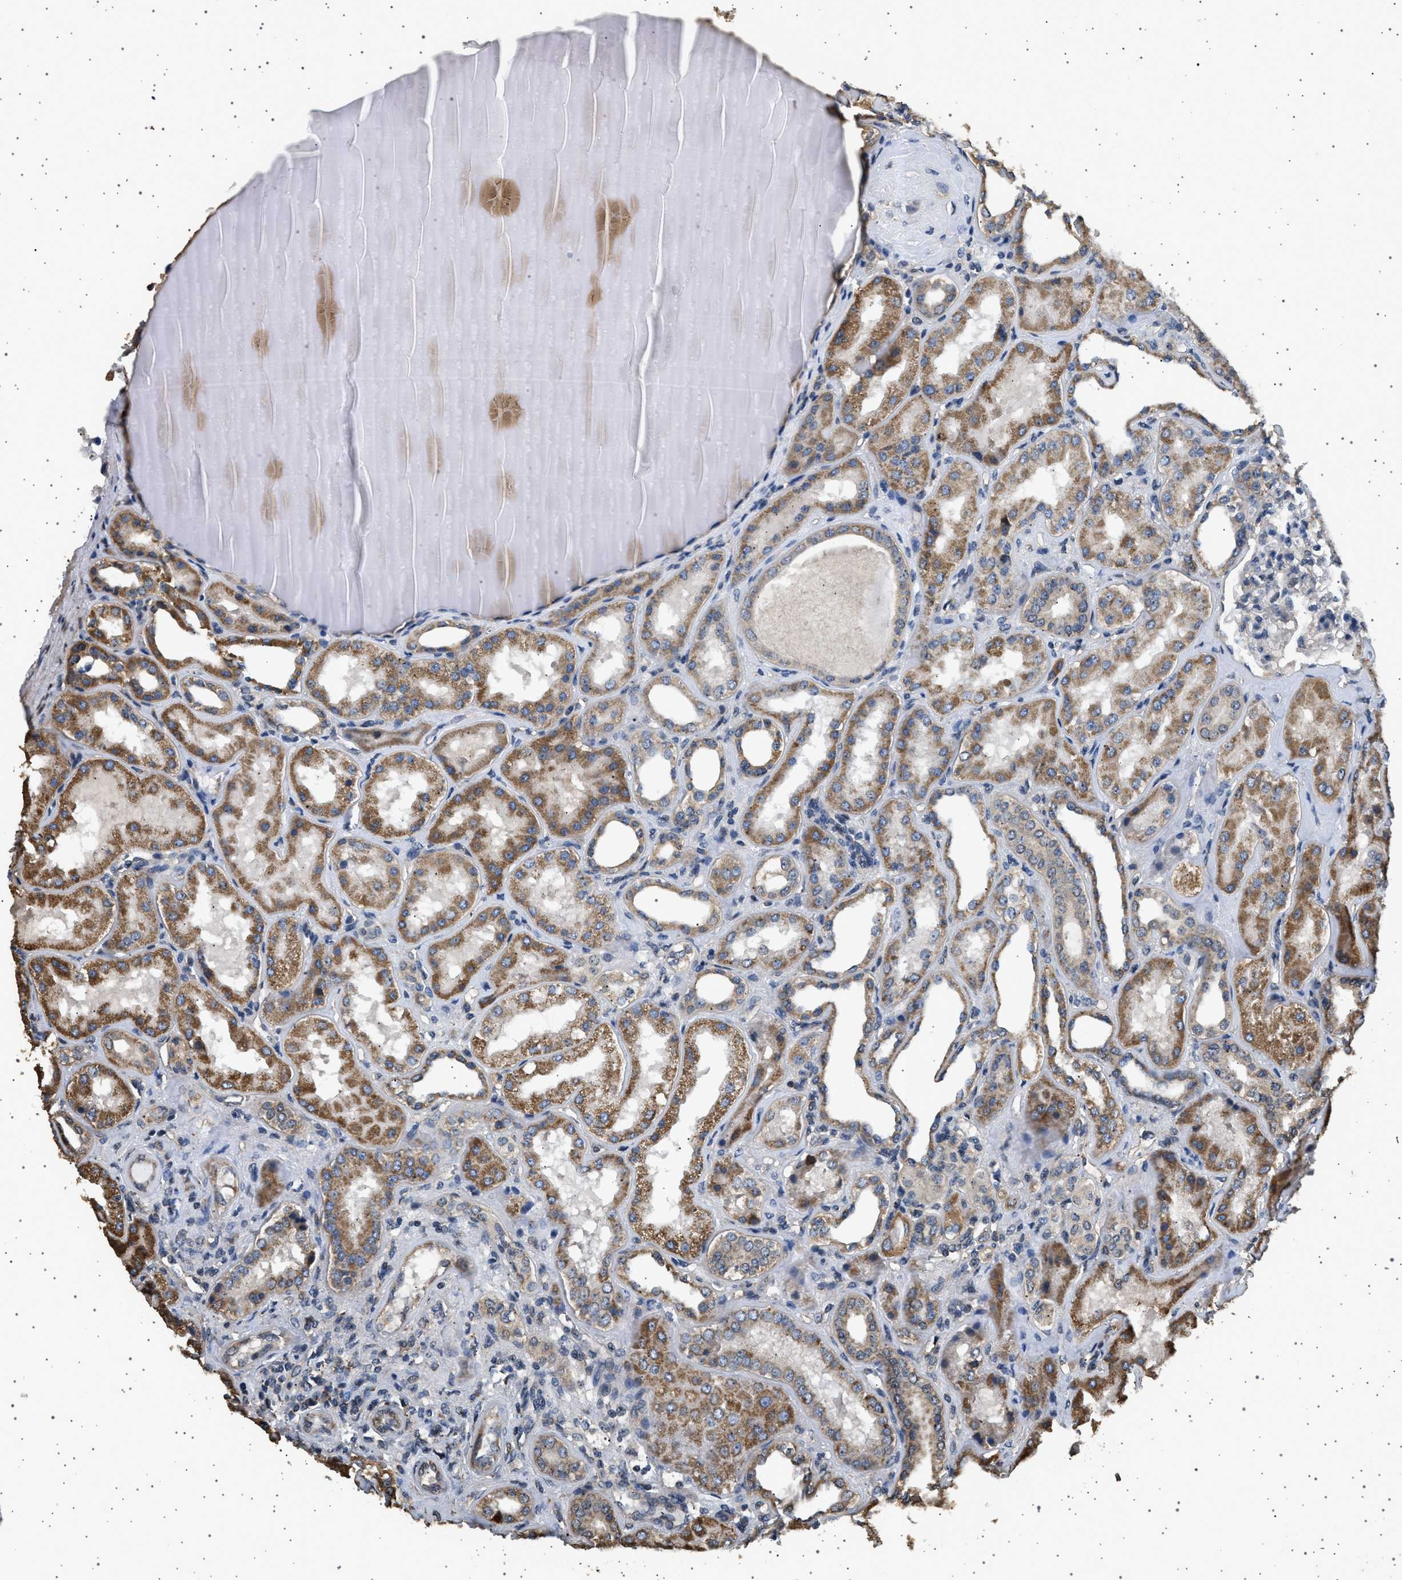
{"staining": {"intensity": "weak", "quantity": "<25%", "location": "cytoplasmic/membranous"}, "tissue": "kidney", "cell_type": "Cells in glomeruli", "image_type": "normal", "snomed": [{"axis": "morphology", "description": "Normal tissue, NOS"}, {"axis": "topography", "description": "Kidney"}], "caption": "Immunohistochemical staining of normal kidney demonstrates no significant positivity in cells in glomeruli. (Immunohistochemistry (ihc), brightfield microscopy, high magnification).", "gene": "KCNA4", "patient": {"sex": "female", "age": 56}}